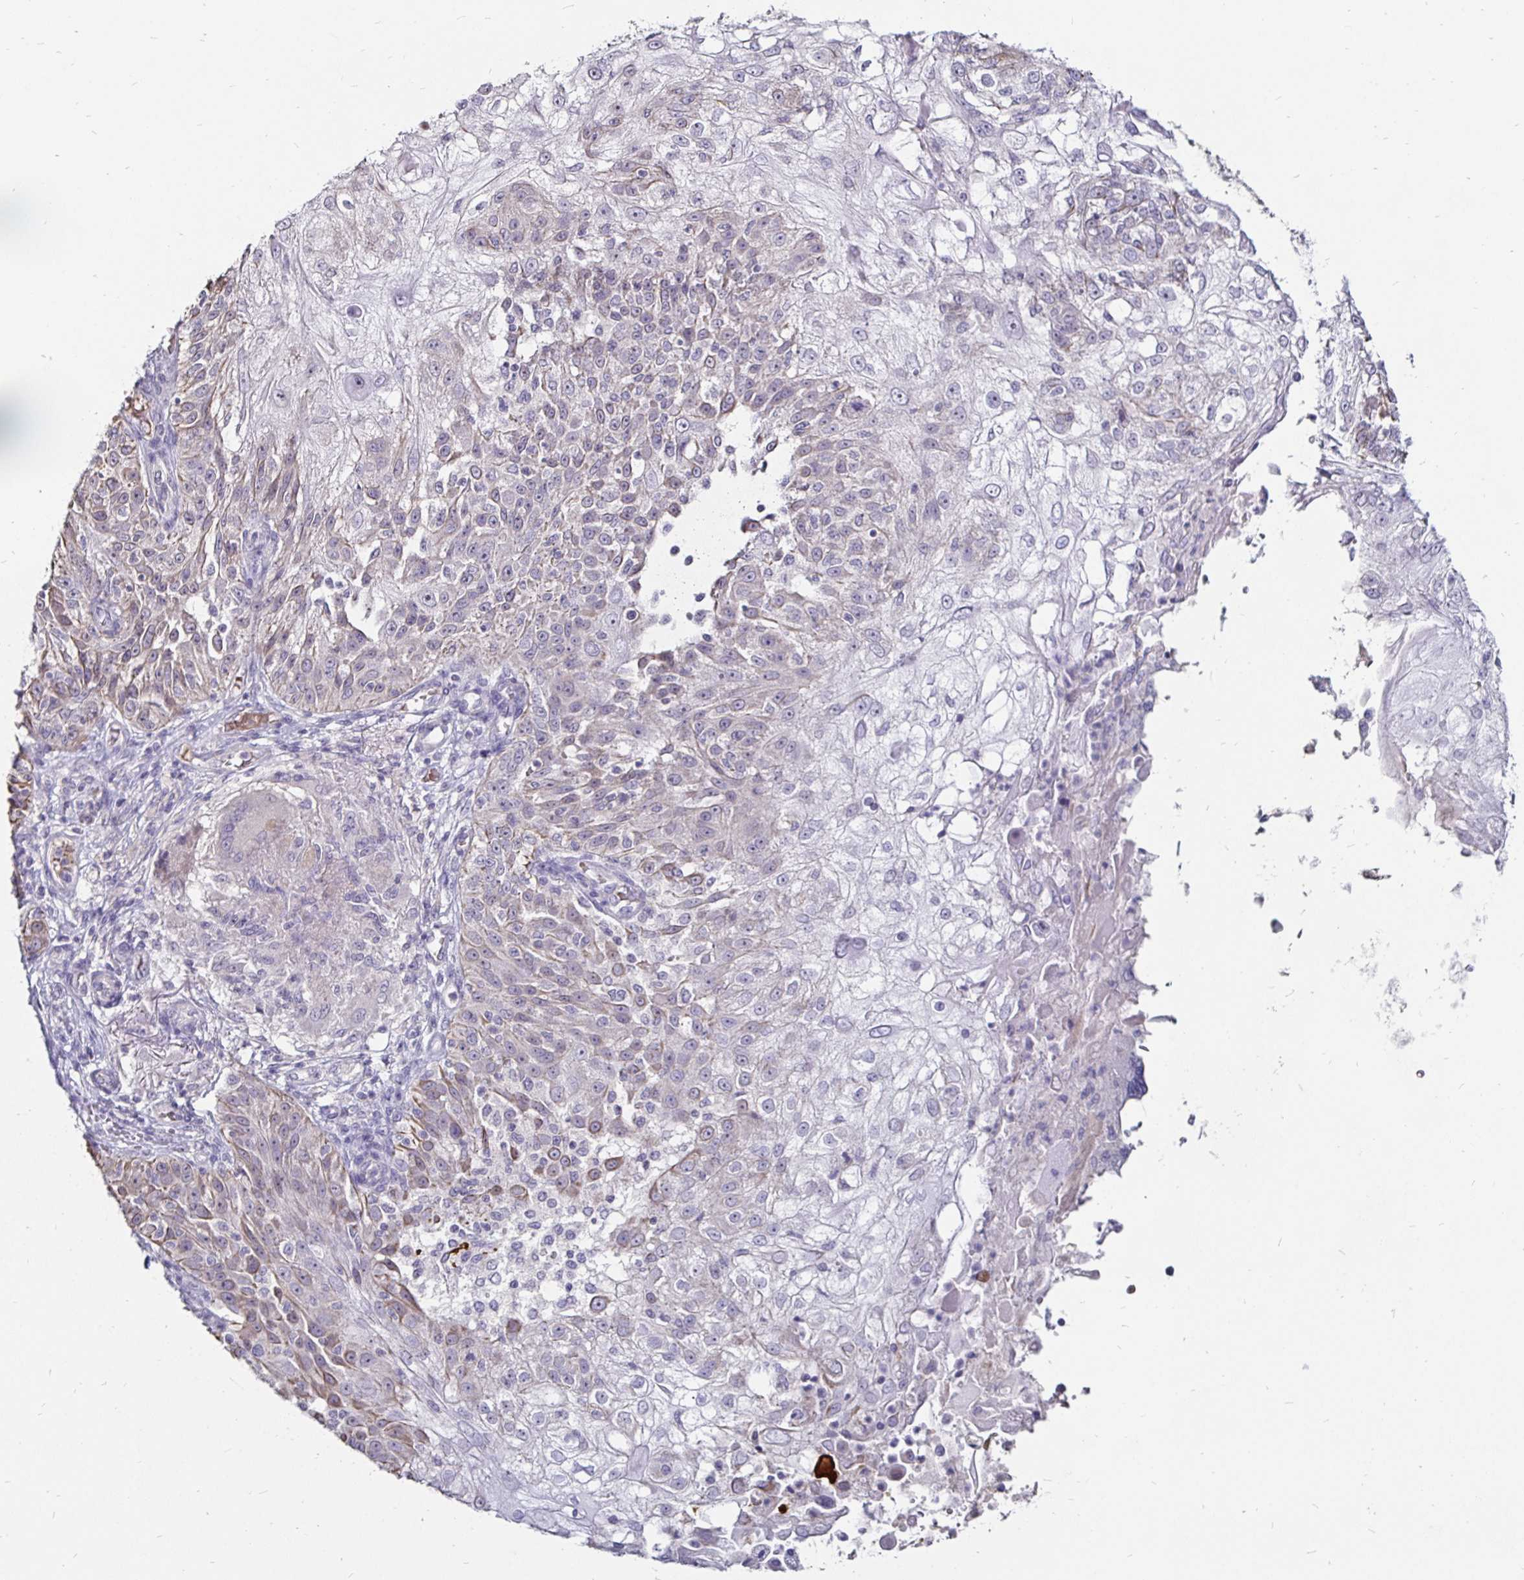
{"staining": {"intensity": "weak", "quantity": "<25%", "location": "cytoplasmic/membranous"}, "tissue": "skin cancer", "cell_type": "Tumor cells", "image_type": "cancer", "snomed": [{"axis": "morphology", "description": "Normal tissue, NOS"}, {"axis": "morphology", "description": "Squamous cell carcinoma, NOS"}, {"axis": "topography", "description": "Skin"}], "caption": "The histopathology image reveals no staining of tumor cells in skin cancer.", "gene": "FAIM2", "patient": {"sex": "female", "age": 83}}